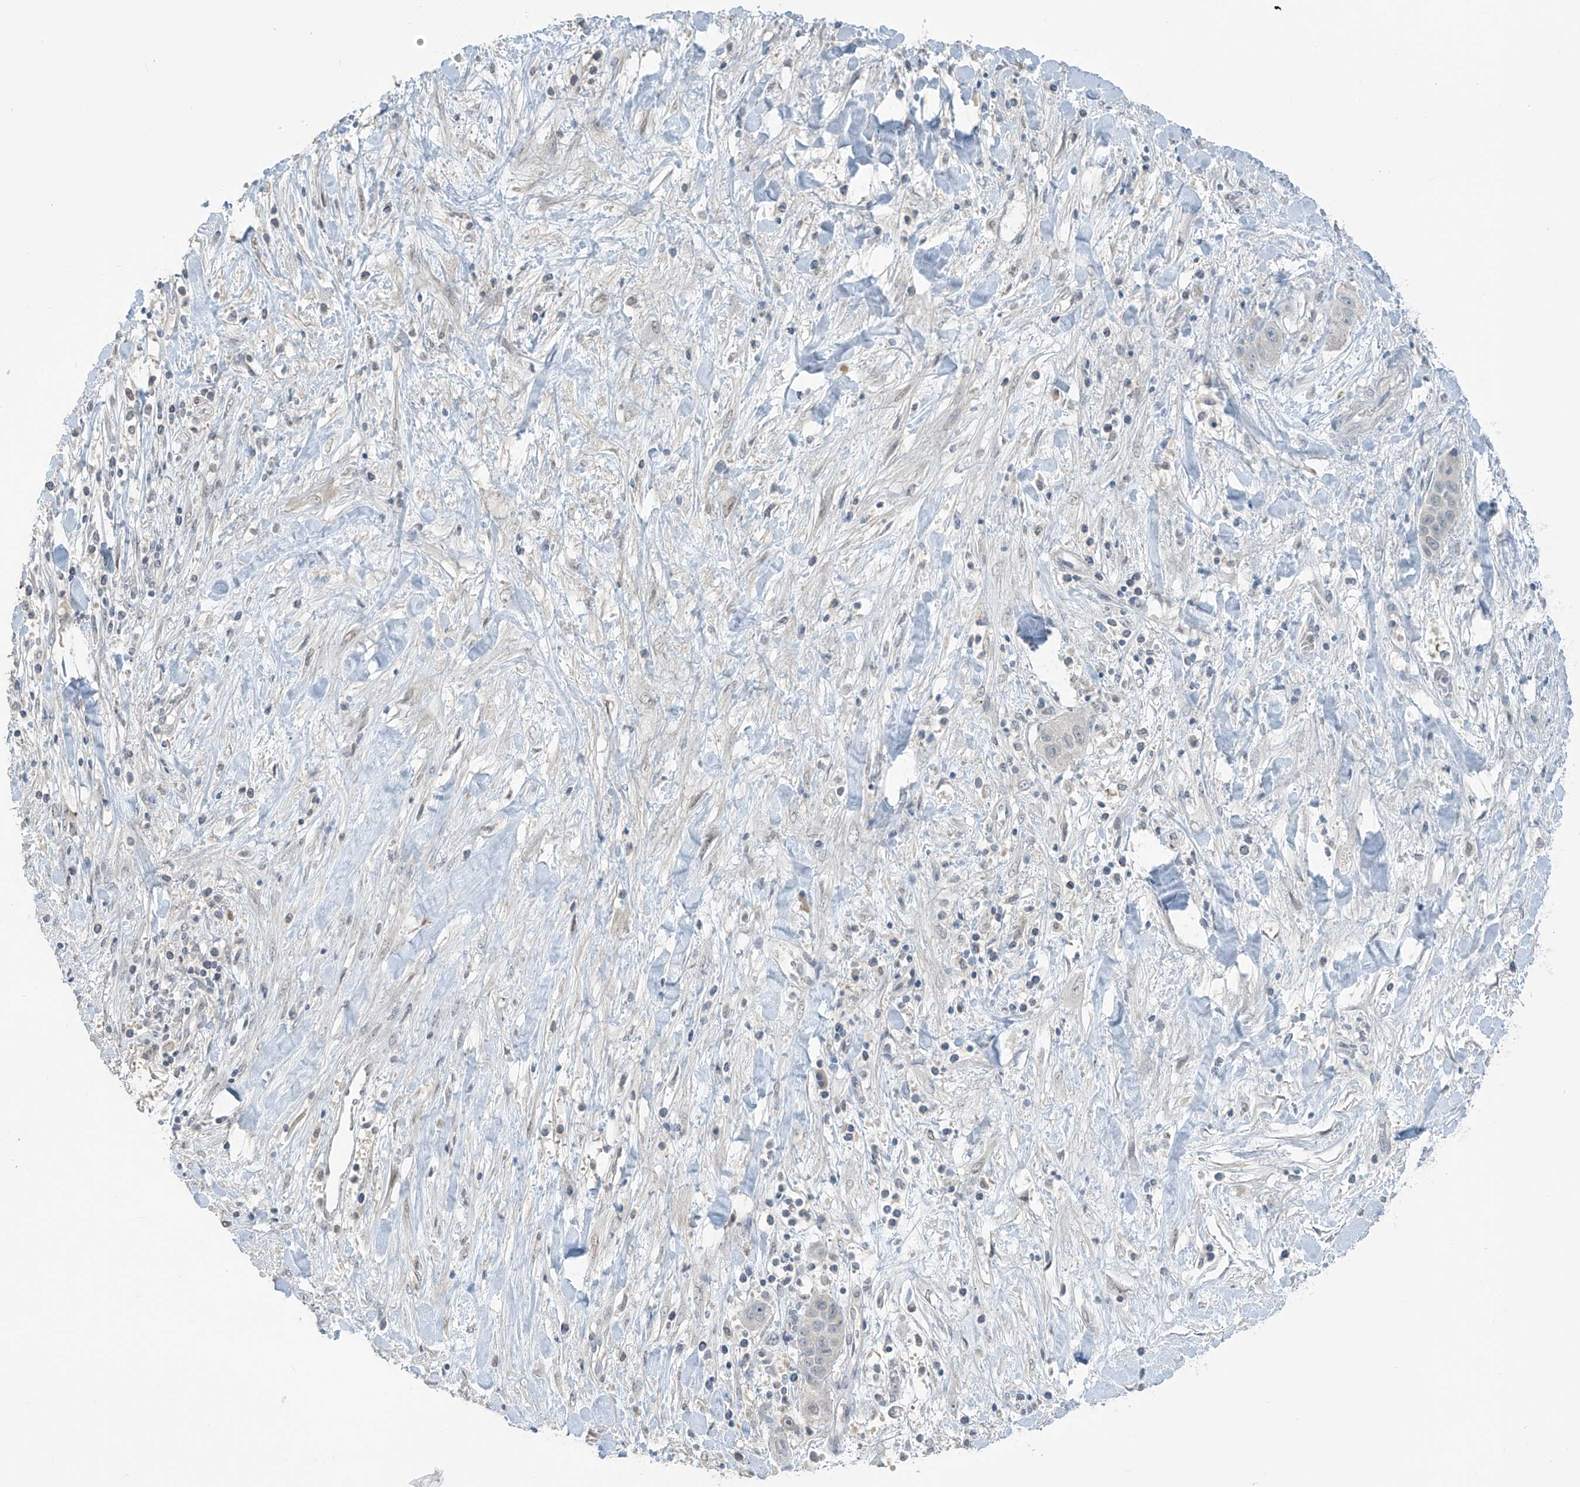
{"staining": {"intensity": "negative", "quantity": "none", "location": "none"}, "tissue": "liver cancer", "cell_type": "Tumor cells", "image_type": "cancer", "snomed": [{"axis": "morphology", "description": "Cholangiocarcinoma"}, {"axis": "topography", "description": "Liver"}], "caption": "Immunohistochemical staining of cholangiocarcinoma (liver) displays no significant staining in tumor cells.", "gene": "METAP1D", "patient": {"sex": "female", "age": 52}}